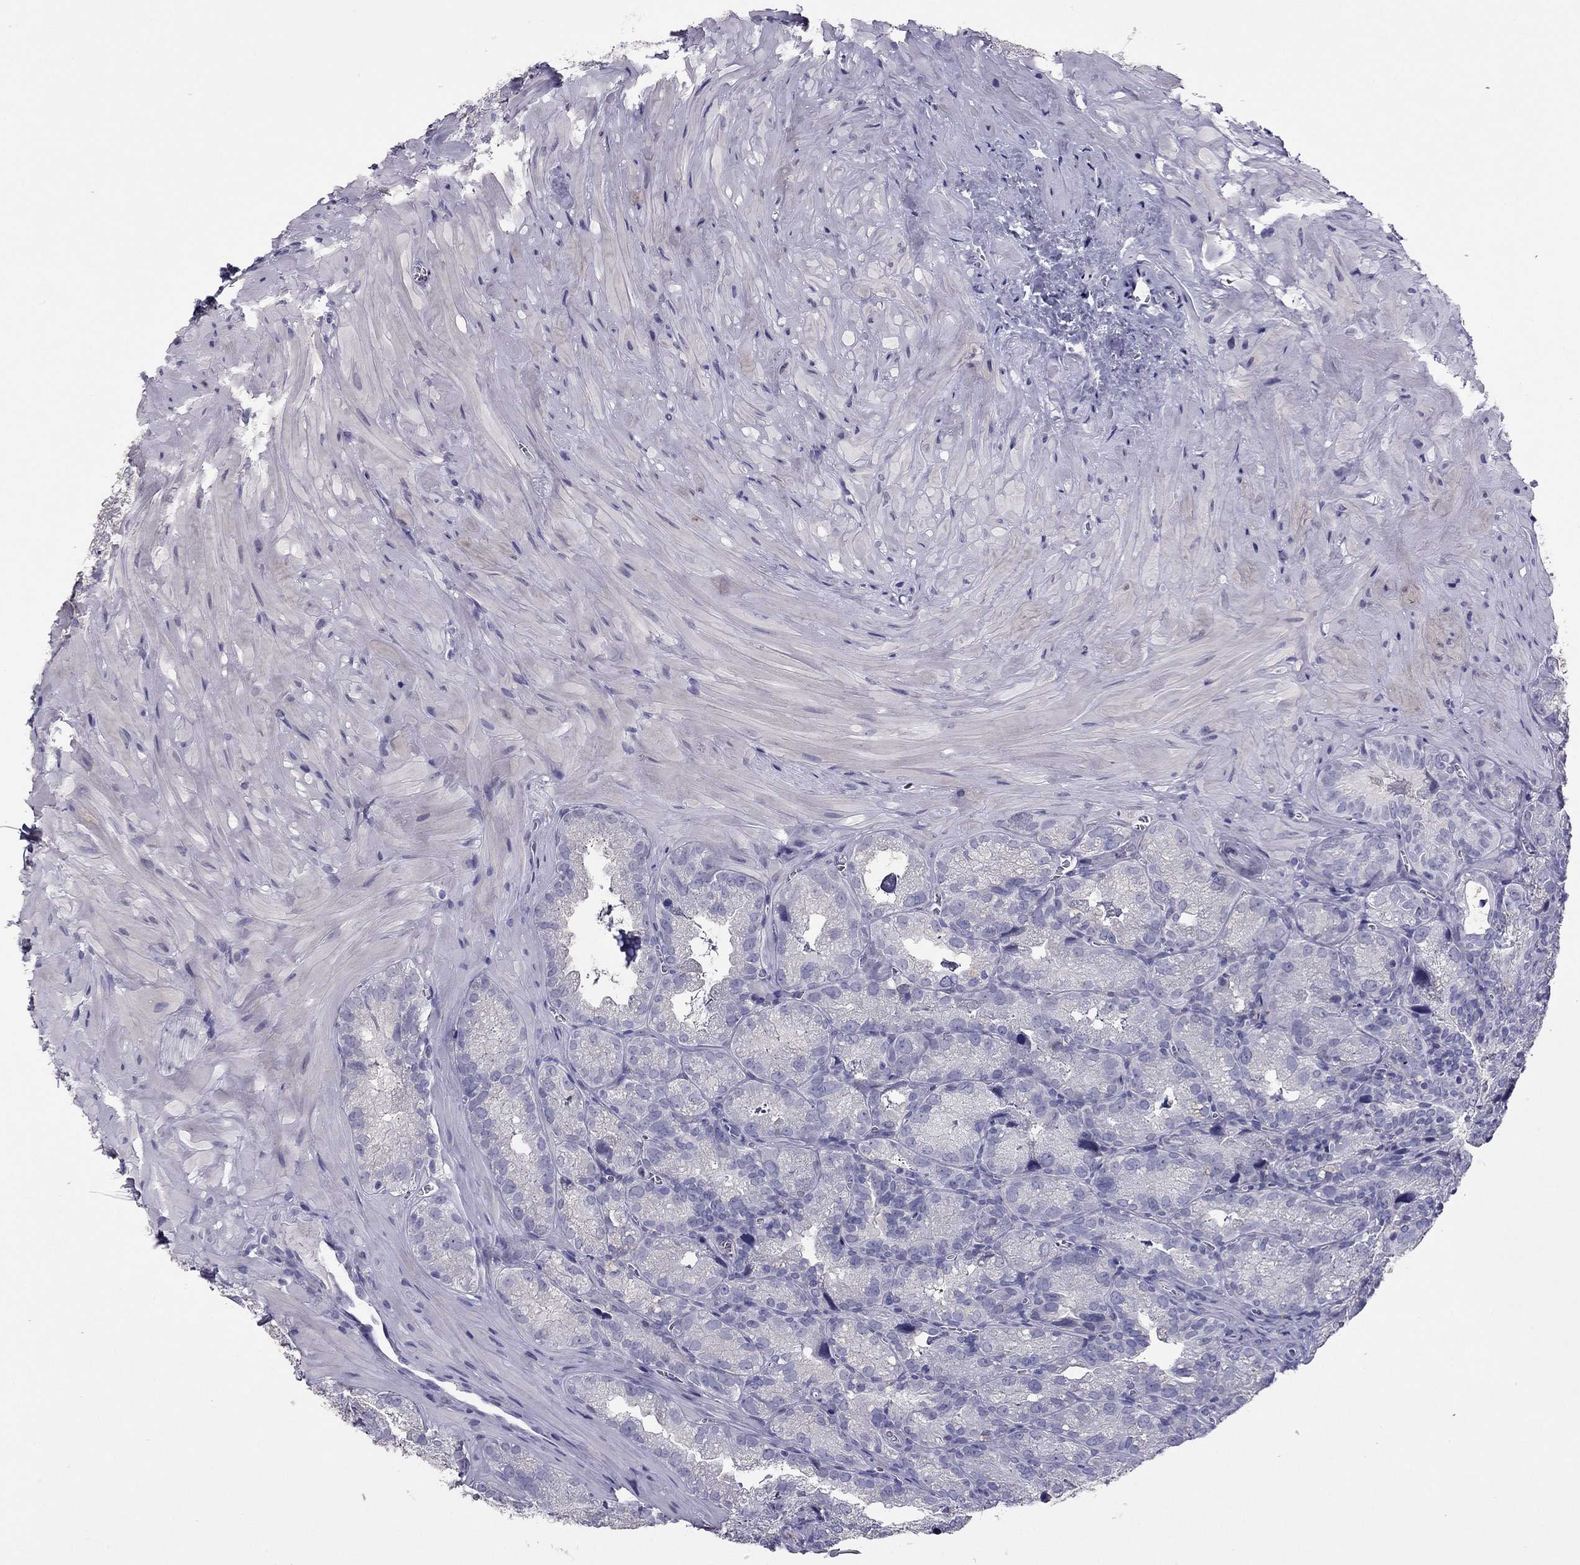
{"staining": {"intensity": "negative", "quantity": "none", "location": "none"}, "tissue": "seminal vesicle", "cell_type": "Glandular cells", "image_type": "normal", "snomed": [{"axis": "morphology", "description": "Normal tissue, NOS"}, {"axis": "topography", "description": "Seminal veicle"}], "caption": "This is an immunohistochemistry photomicrograph of unremarkable seminal vesicle. There is no expression in glandular cells.", "gene": "RHO", "patient": {"sex": "male", "age": 57}}